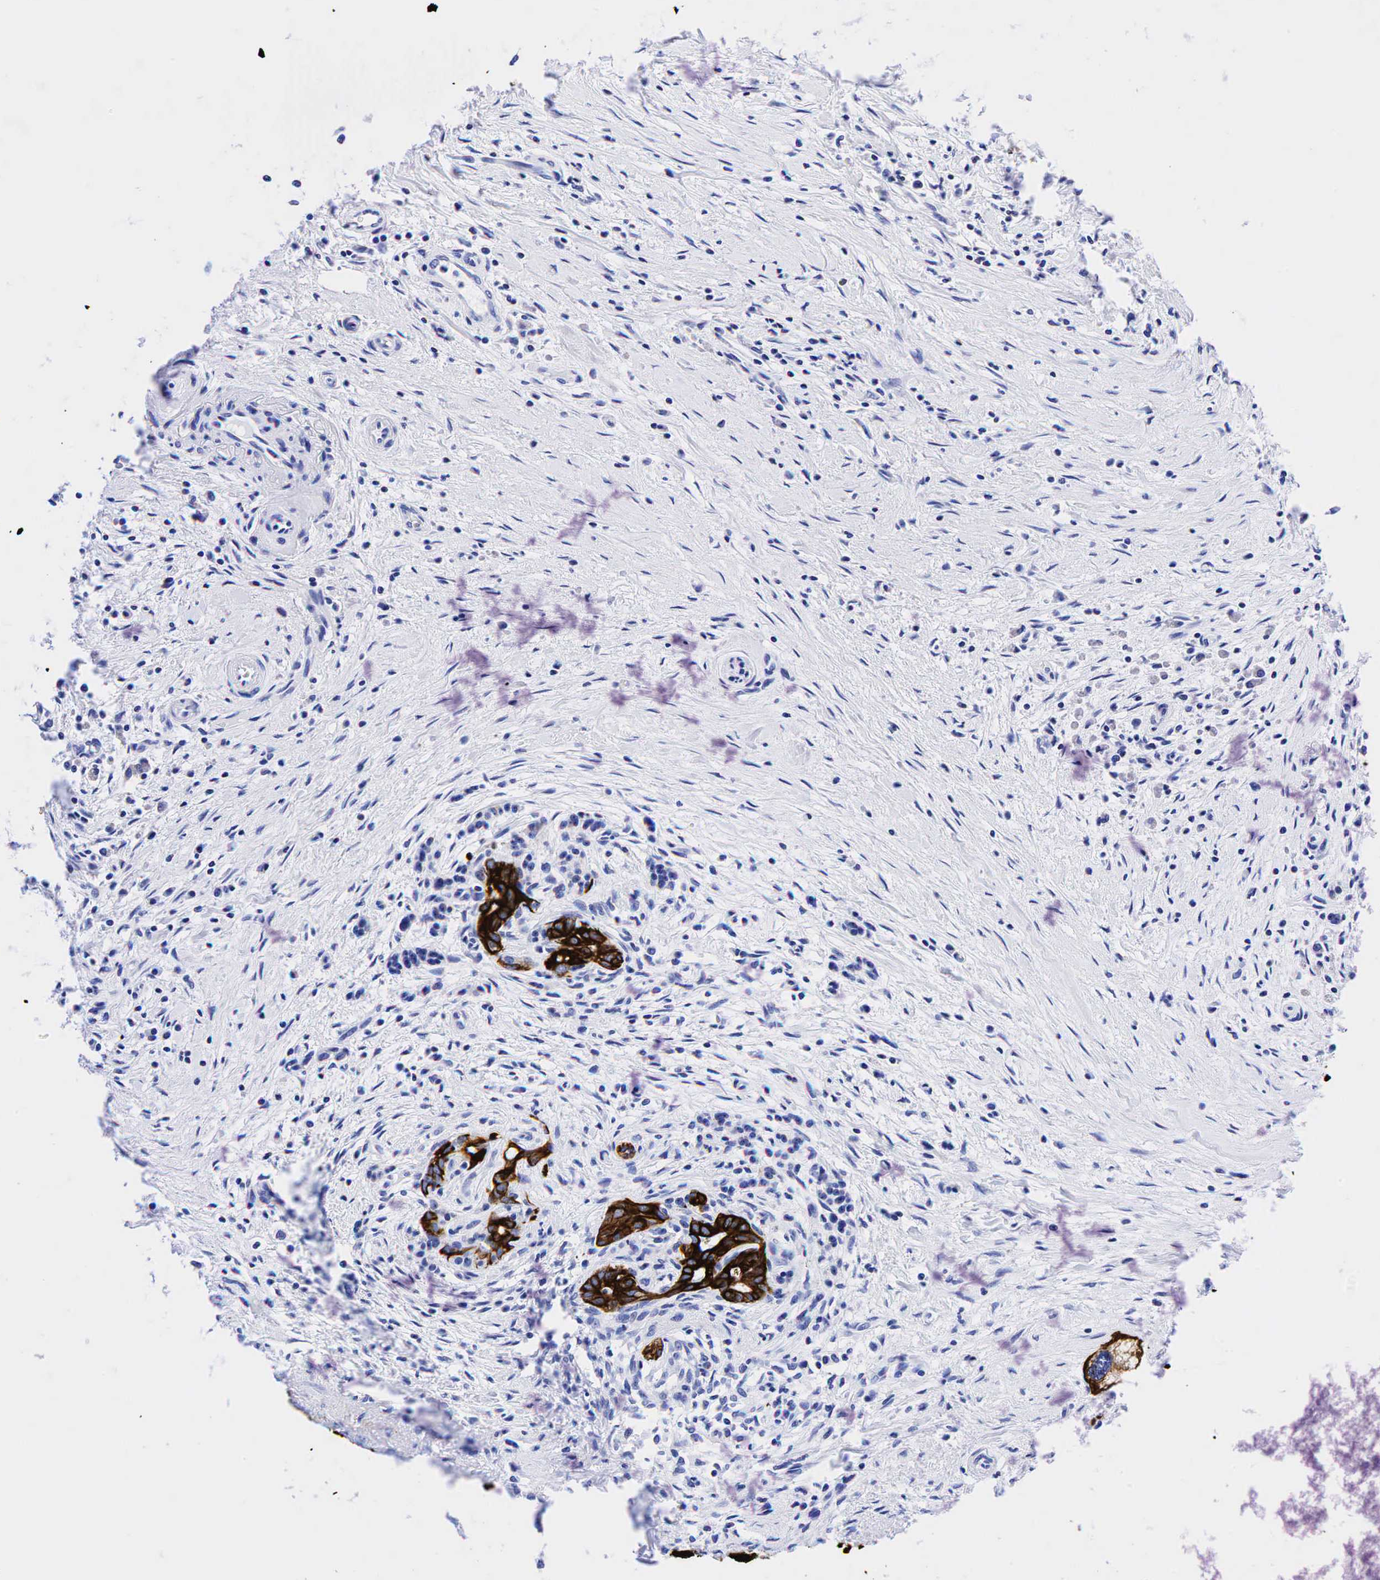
{"staining": {"intensity": "strong", "quantity": "25%-75%", "location": "cytoplasmic/membranous"}, "tissue": "pancreas", "cell_type": "Exocrine glandular cells", "image_type": "normal", "snomed": [{"axis": "morphology", "description": "Normal tissue, NOS"}, {"axis": "topography", "description": "Pancreas"}], "caption": "Exocrine glandular cells demonstrate high levels of strong cytoplasmic/membranous positivity in approximately 25%-75% of cells in benign human pancreas. The staining was performed using DAB to visualize the protein expression in brown, while the nuclei were stained in blue with hematoxylin (Magnification: 20x).", "gene": "KRT19", "patient": {"sex": "male", "age": 73}}